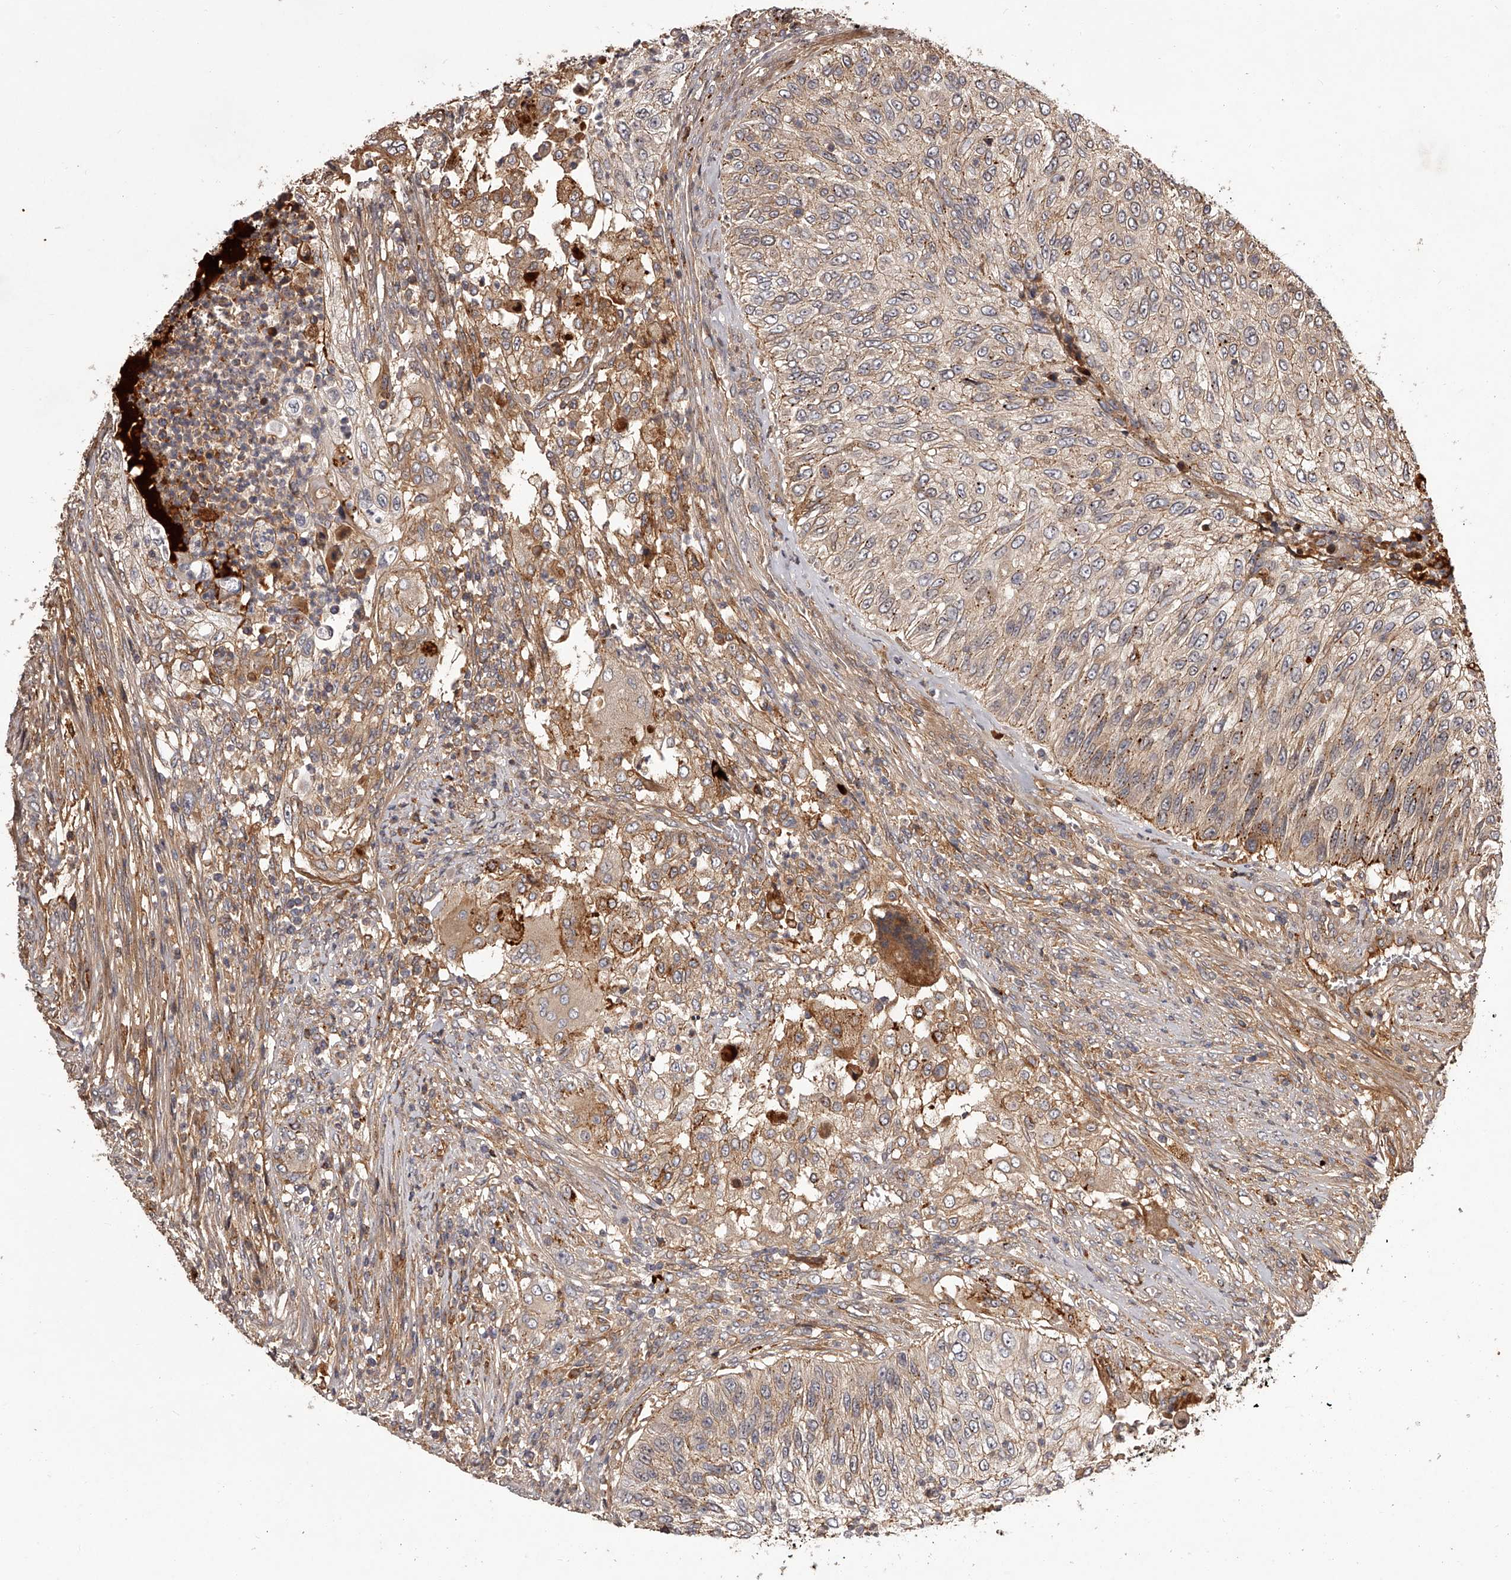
{"staining": {"intensity": "weak", "quantity": "25%-75%", "location": "cytoplasmic/membranous"}, "tissue": "urothelial cancer", "cell_type": "Tumor cells", "image_type": "cancer", "snomed": [{"axis": "morphology", "description": "Urothelial carcinoma, High grade"}, {"axis": "topography", "description": "Urinary bladder"}], "caption": "Immunohistochemistry (DAB (3,3'-diaminobenzidine)) staining of human urothelial carcinoma (high-grade) exhibits weak cytoplasmic/membranous protein staining in about 25%-75% of tumor cells. (Stains: DAB in brown, nuclei in blue, Microscopy: brightfield microscopy at high magnification).", "gene": "CRYZL1", "patient": {"sex": "female", "age": 60}}